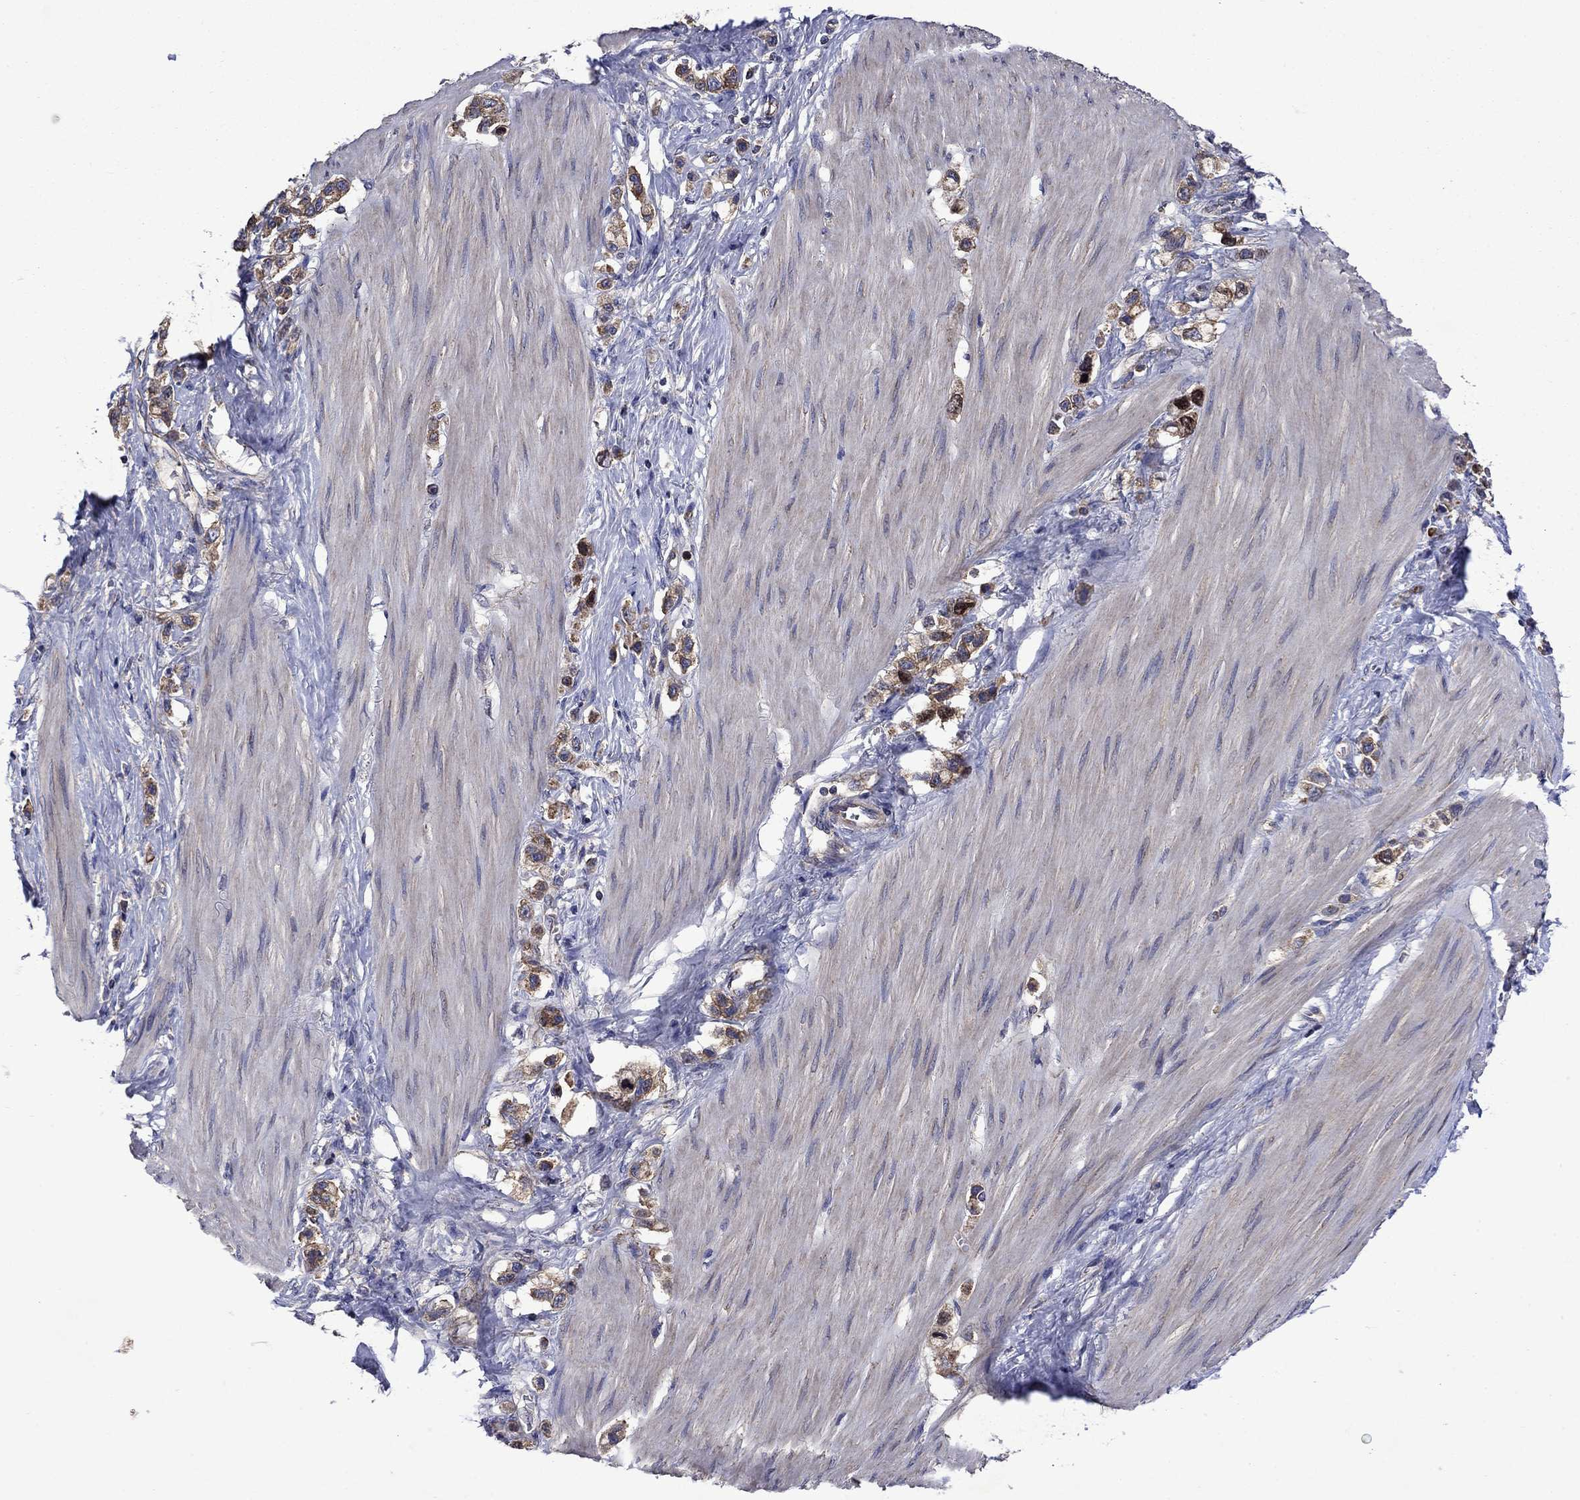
{"staining": {"intensity": "moderate", "quantity": "25%-75%", "location": "cytoplasmic/membranous"}, "tissue": "stomach cancer", "cell_type": "Tumor cells", "image_type": "cancer", "snomed": [{"axis": "morphology", "description": "Normal tissue, NOS"}, {"axis": "morphology", "description": "Adenocarcinoma, NOS"}, {"axis": "morphology", "description": "Adenocarcinoma, High grade"}, {"axis": "topography", "description": "Stomach, upper"}, {"axis": "topography", "description": "Stomach"}], "caption": "Stomach cancer was stained to show a protein in brown. There is medium levels of moderate cytoplasmic/membranous positivity in about 25%-75% of tumor cells. (Brightfield microscopy of DAB IHC at high magnification).", "gene": "KIF22", "patient": {"sex": "female", "age": 65}}